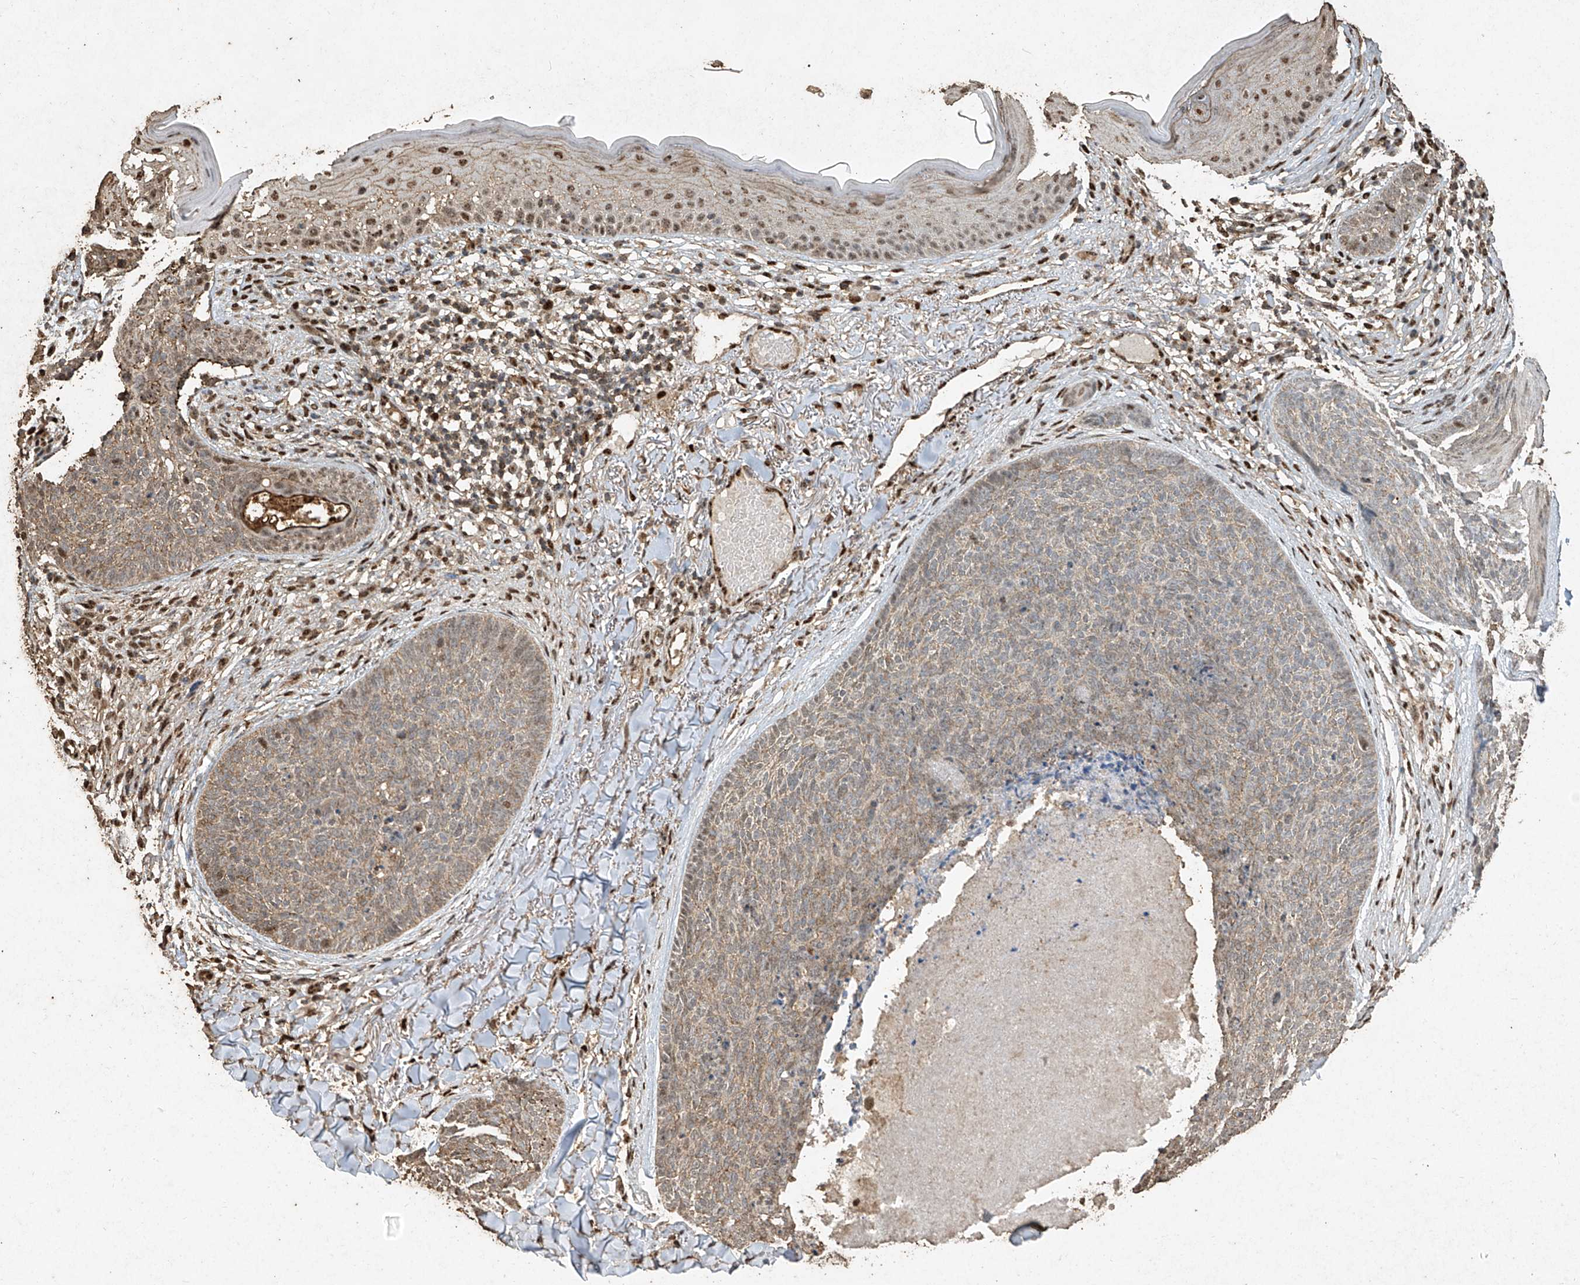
{"staining": {"intensity": "negative", "quantity": "none", "location": "none"}, "tissue": "skin cancer", "cell_type": "Tumor cells", "image_type": "cancer", "snomed": [{"axis": "morphology", "description": "Basal cell carcinoma"}, {"axis": "topography", "description": "Skin"}], "caption": "This micrograph is of skin basal cell carcinoma stained with immunohistochemistry to label a protein in brown with the nuclei are counter-stained blue. There is no staining in tumor cells.", "gene": "ERBB3", "patient": {"sex": "female", "age": 70}}